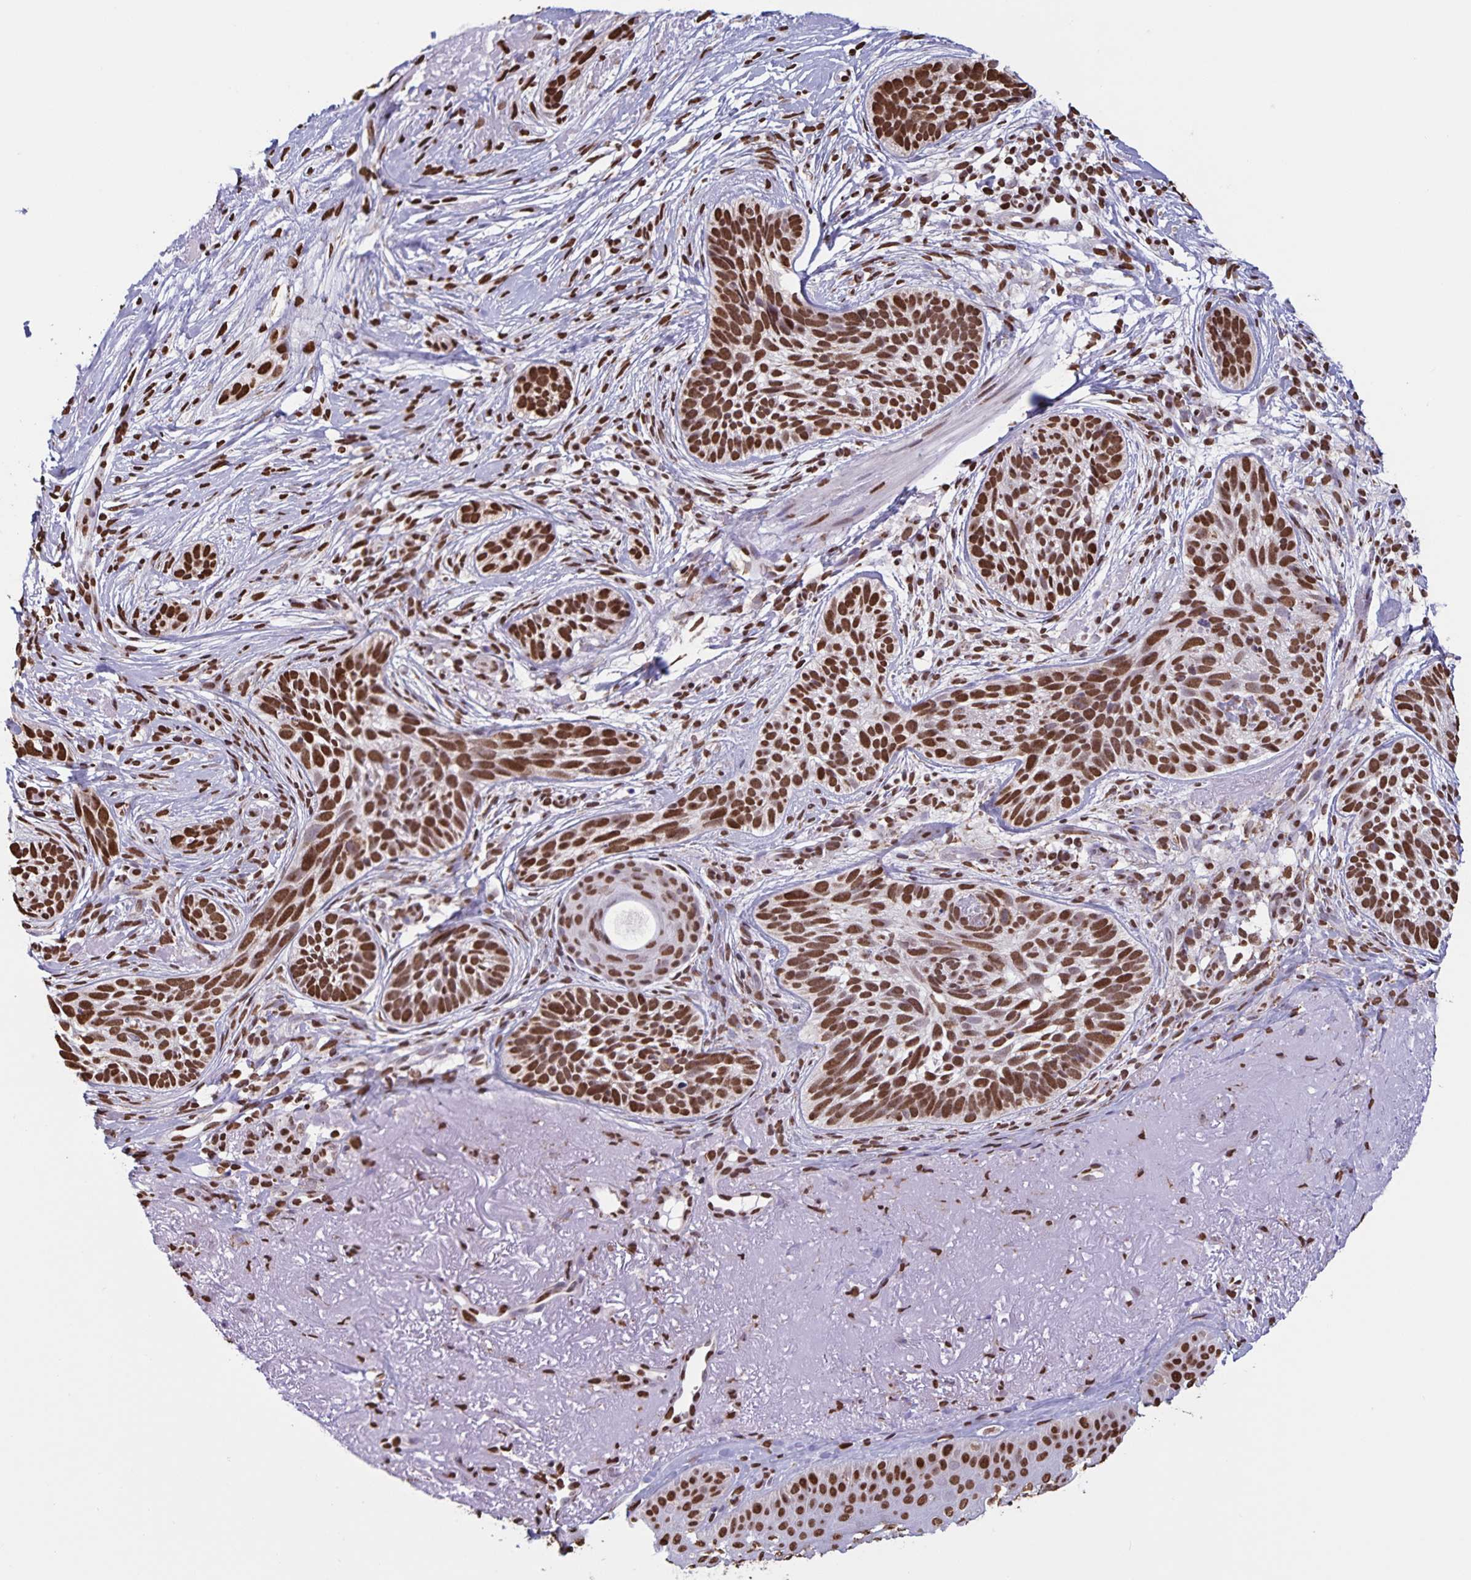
{"staining": {"intensity": "strong", "quantity": ">75%", "location": "nuclear"}, "tissue": "skin cancer", "cell_type": "Tumor cells", "image_type": "cancer", "snomed": [{"axis": "morphology", "description": "Basal cell carcinoma"}, {"axis": "morphology", "description": "BCC, high aggressive"}, {"axis": "topography", "description": "Skin"}], "caption": "An immunohistochemistry image of neoplastic tissue is shown. Protein staining in brown highlights strong nuclear positivity in bcc,  high aggressive (skin) within tumor cells. The staining is performed using DAB brown chromogen to label protein expression. The nuclei are counter-stained blue using hematoxylin.", "gene": "DUT", "patient": {"sex": "female", "age": 86}}